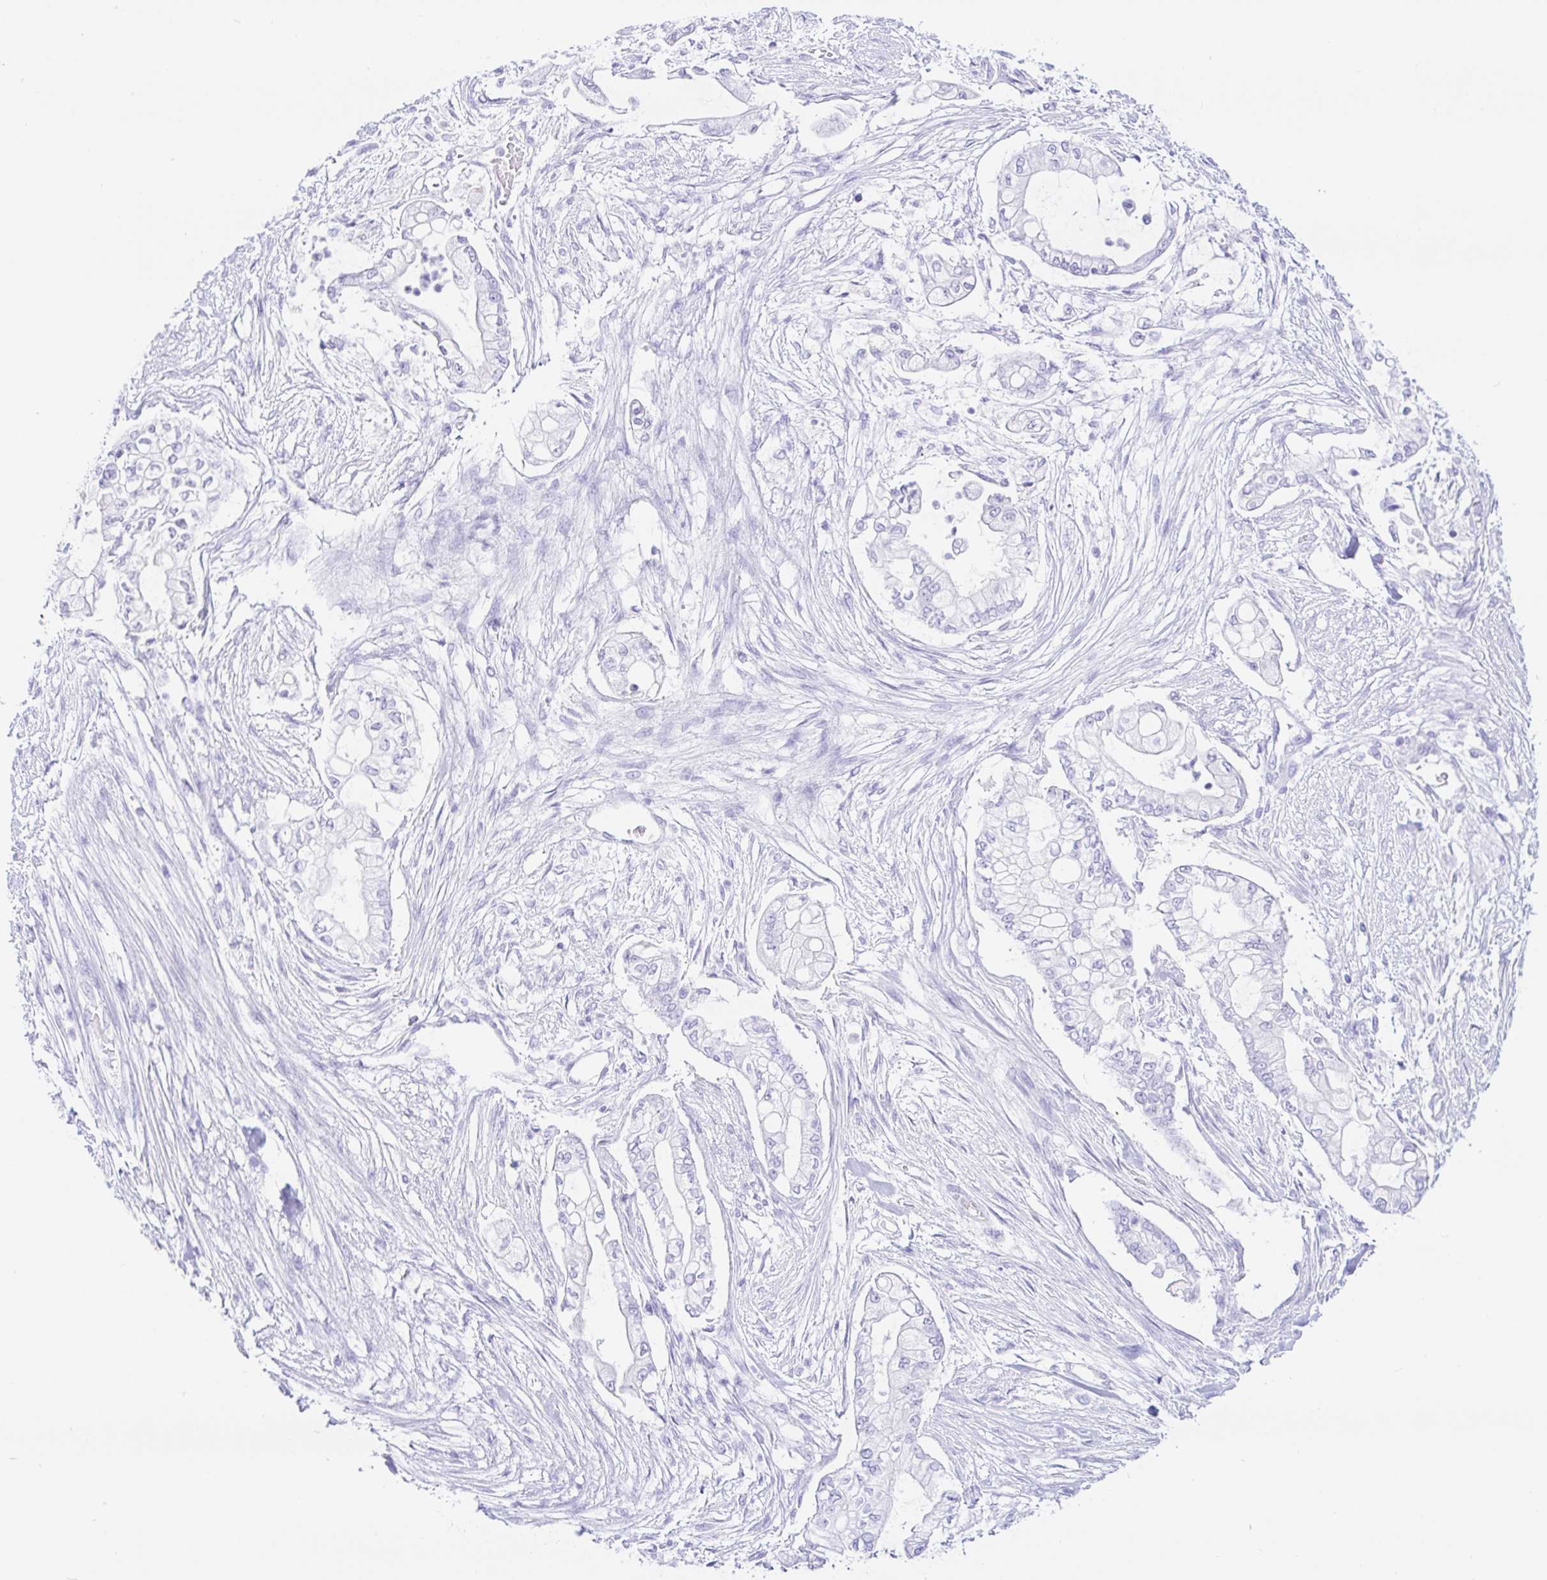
{"staining": {"intensity": "negative", "quantity": "none", "location": "none"}, "tissue": "pancreatic cancer", "cell_type": "Tumor cells", "image_type": "cancer", "snomed": [{"axis": "morphology", "description": "Adenocarcinoma, NOS"}, {"axis": "topography", "description": "Pancreas"}], "caption": "Pancreatic cancer was stained to show a protein in brown. There is no significant expression in tumor cells.", "gene": "PAX8", "patient": {"sex": "female", "age": 69}}